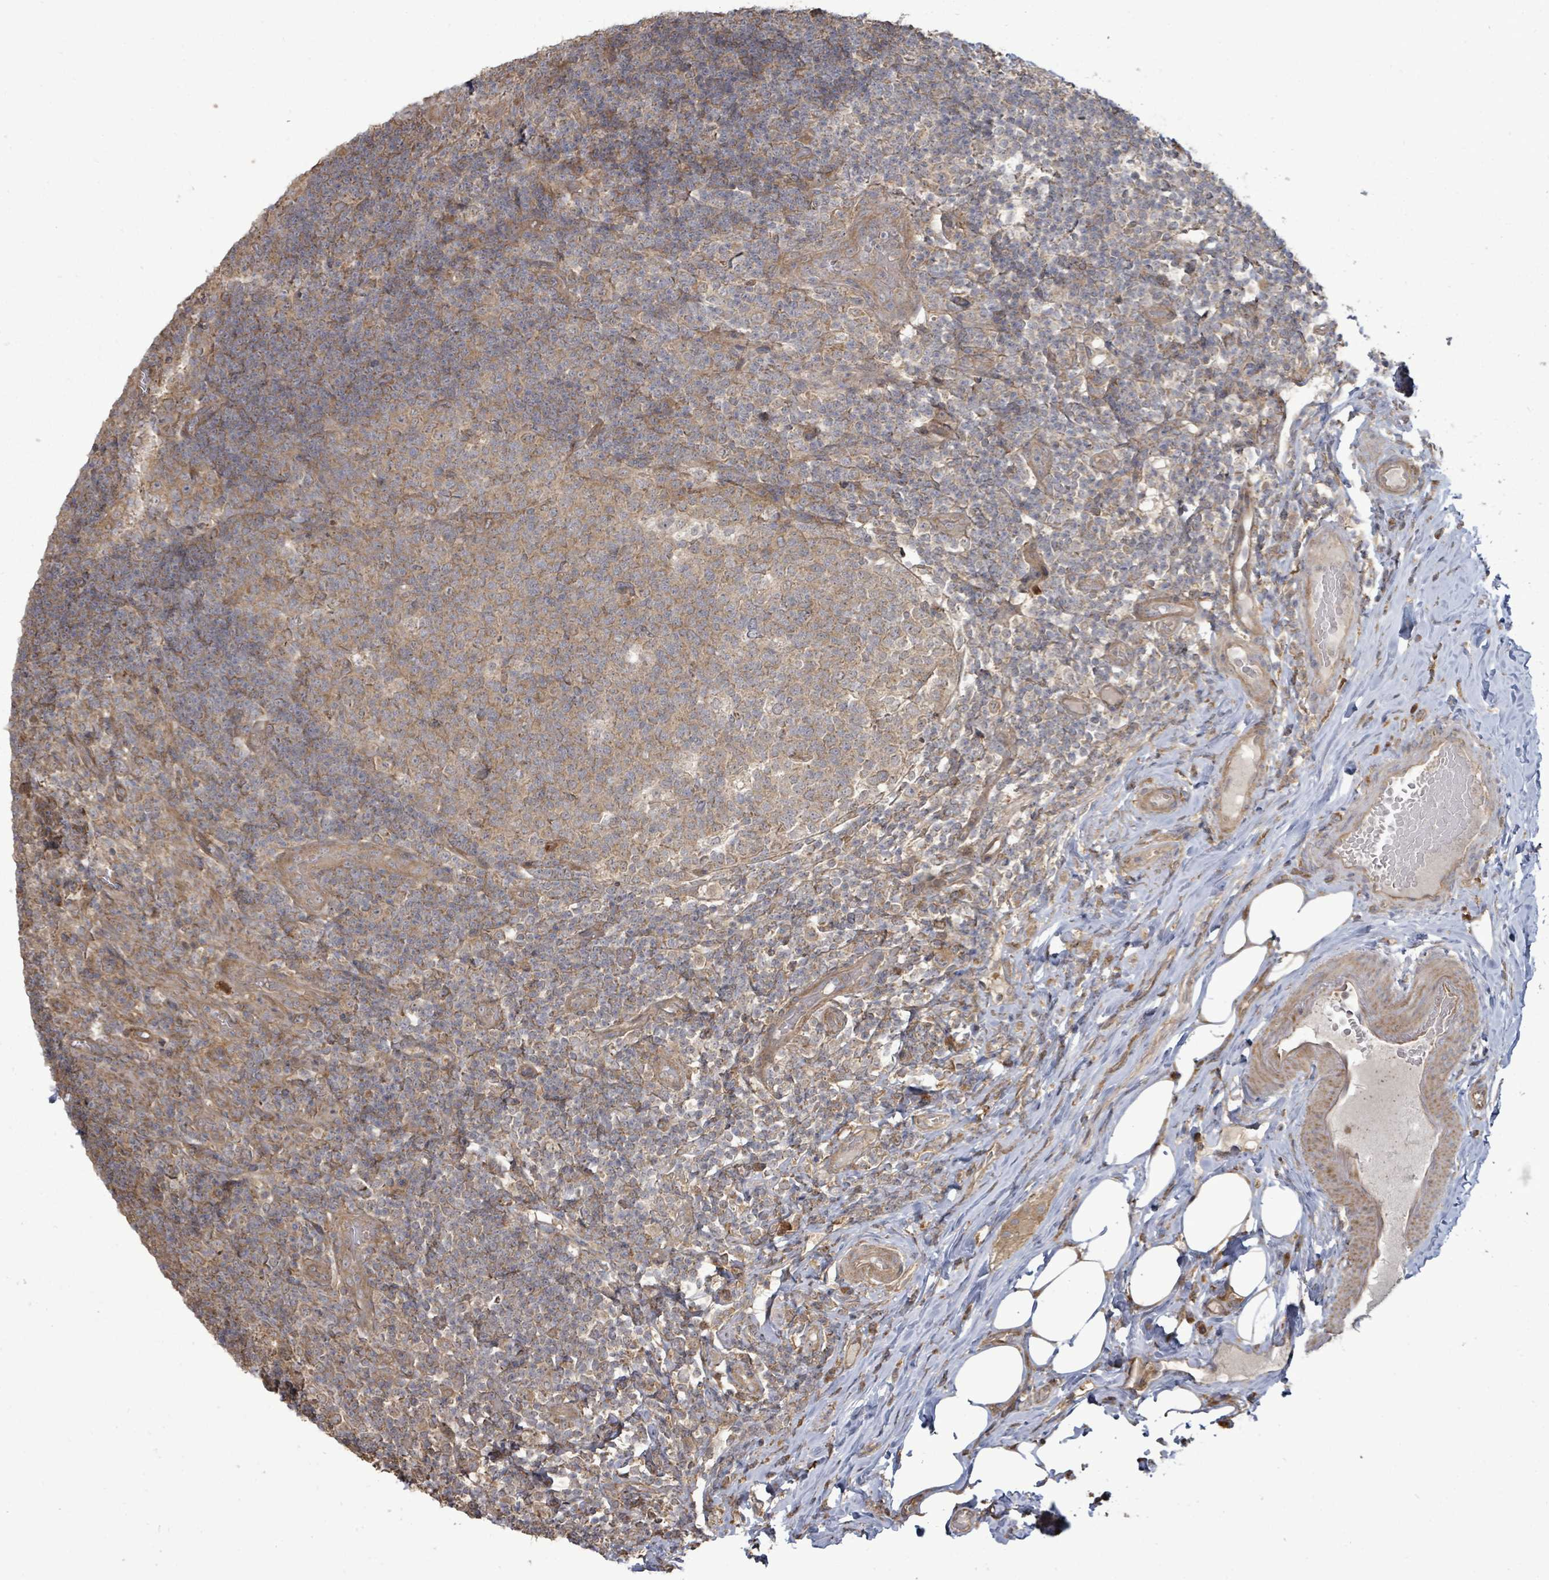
{"staining": {"intensity": "strong", "quantity": ">75%", "location": "cytoplasmic/membranous"}, "tissue": "appendix", "cell_type": "Glandular cells", "image_type": "normal", "snomed": [{"axis": "morphology", "description": "Normal tissue, NOS"}, {"axis": "topography", "description": "Appendix"}], "caption": "Protein staining of unremarkable appendix exhibits strong cytoplasmic/membranous positivity in about >75% of glandular cells.", "gene": "EIF3CL", "patient": {"sex": "female", "age": 43}}